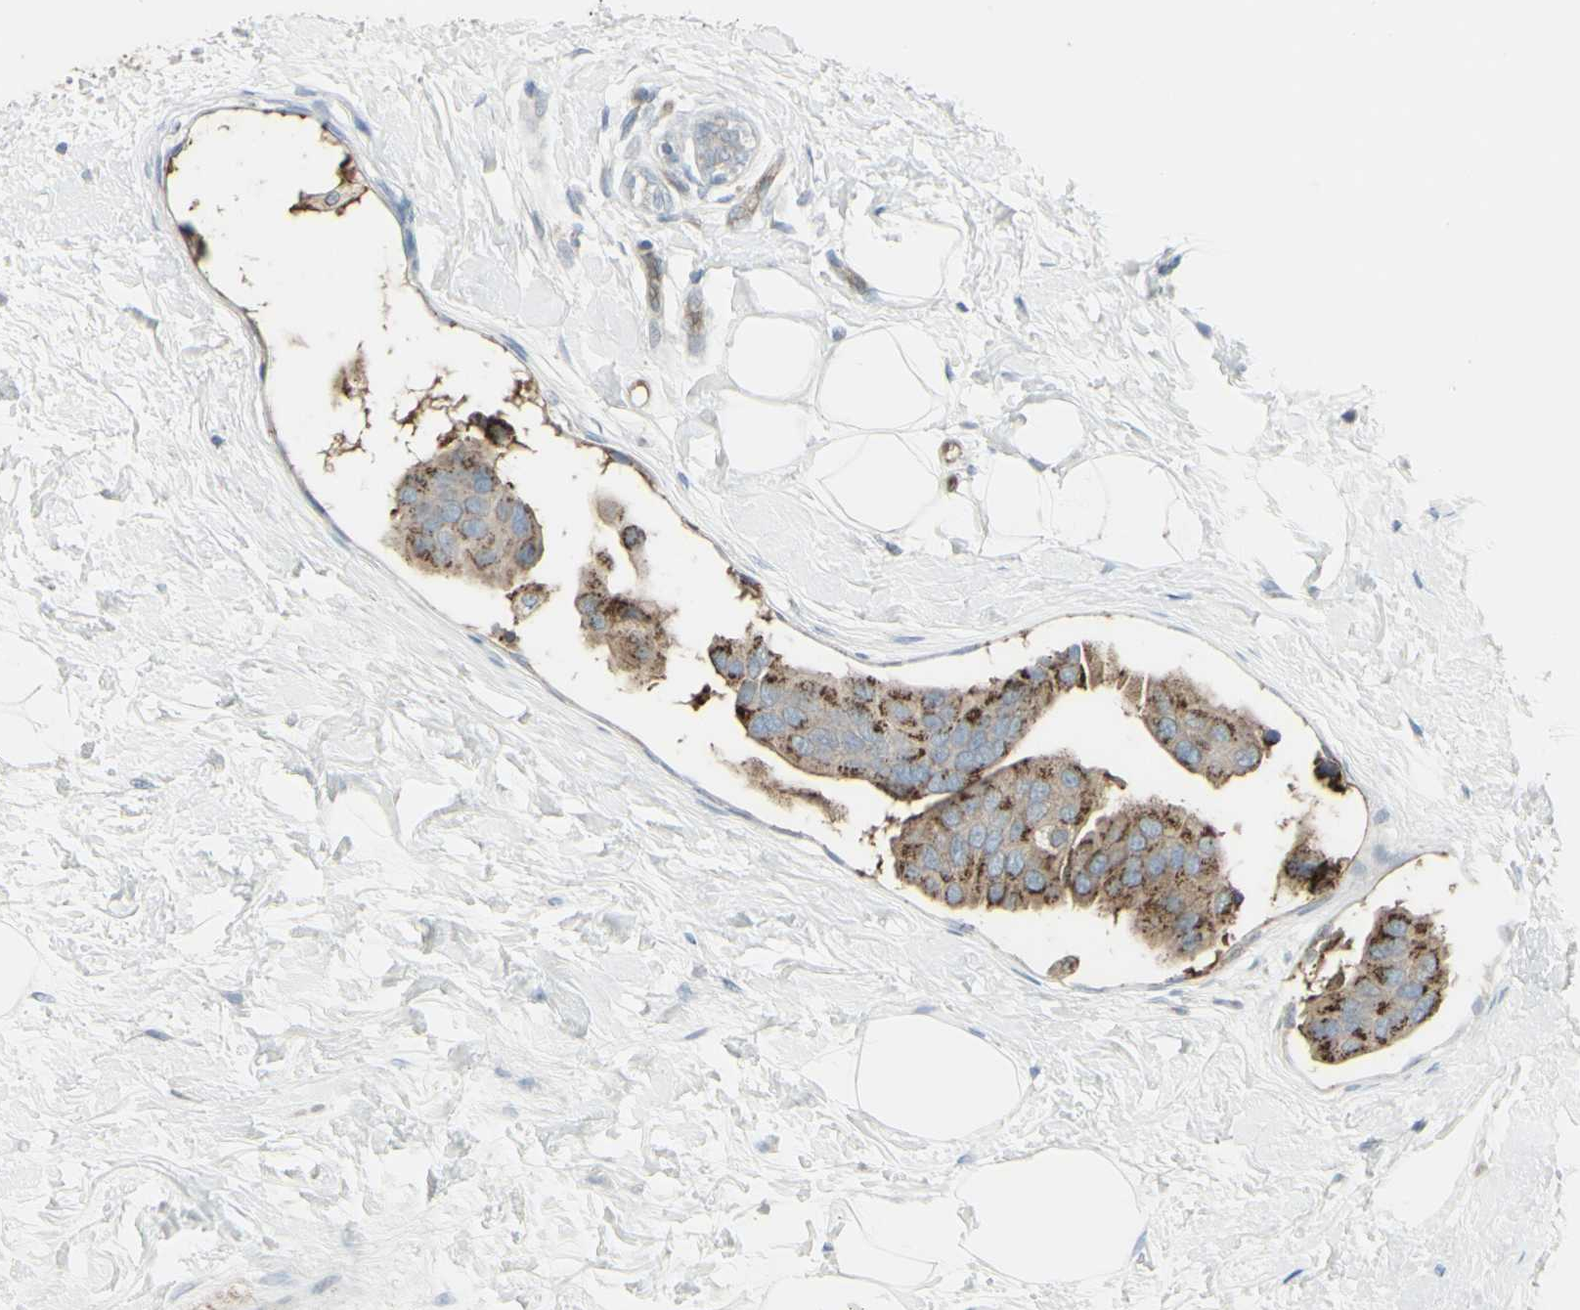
{"staining": {"intensity": "moderate", "quantity": "25%-75%", "location": "cytoplasmic/membranous"}, "tissue": "breast cancer", "cell_type": "Tumor cells", "image_type": "cancer", "snomed": [{"axis": "morphology", "description": "Normal tissue, NOS"}, {"axis": "morphology", "description": "Duct carcinoma"}, {"axis": "topography", "description": "Breast"}], "caption": "Moderate cytoplasmic/membranous staining for a protein is identified in approximately 25%-75% of tumor cells of breast cancer (intraductal carcinoma) using immunohistochemistry (IHC).", "gene": "GALNT6", "patient": {"sex": "female", "age": 39}}